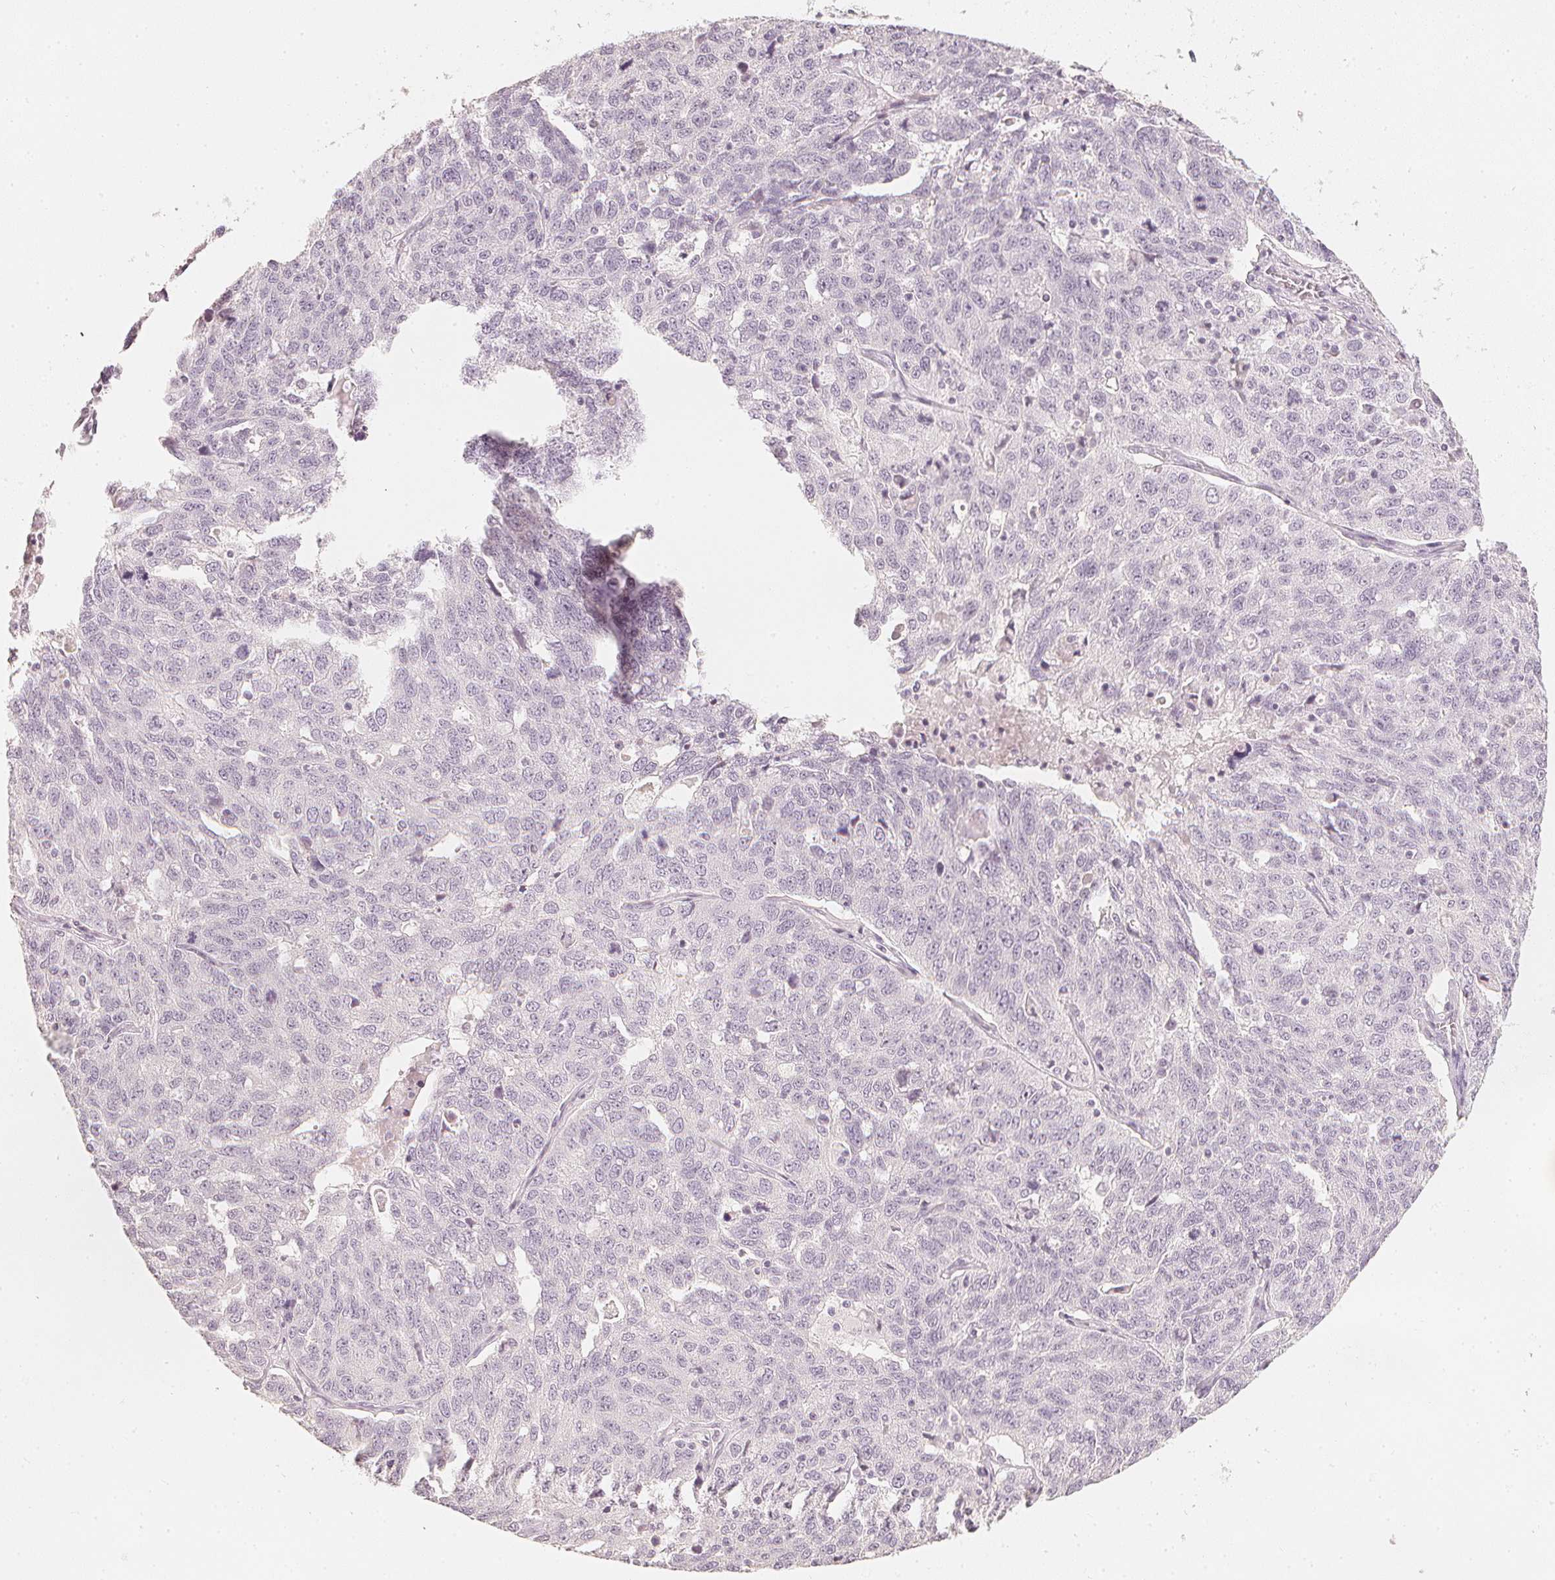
{"staining": {"intensity": "negative", "quantity": "none", "location": "none"}, "tissue": "ovarian cancer", "cell_type": "Tumor cells", "image_type": "cancer", "snomed": [{"axis": "morphology", "description": "Cystadenocarcinoma, serous, NOS"}, {"axis": "topography", "description": "Ovary"}], "caption": "The photomicrograph displays no significant positivity in tumor cells of ovarian cancer.", "gene": "CALB1", "patient": {"sex": "female", "age": 71}}